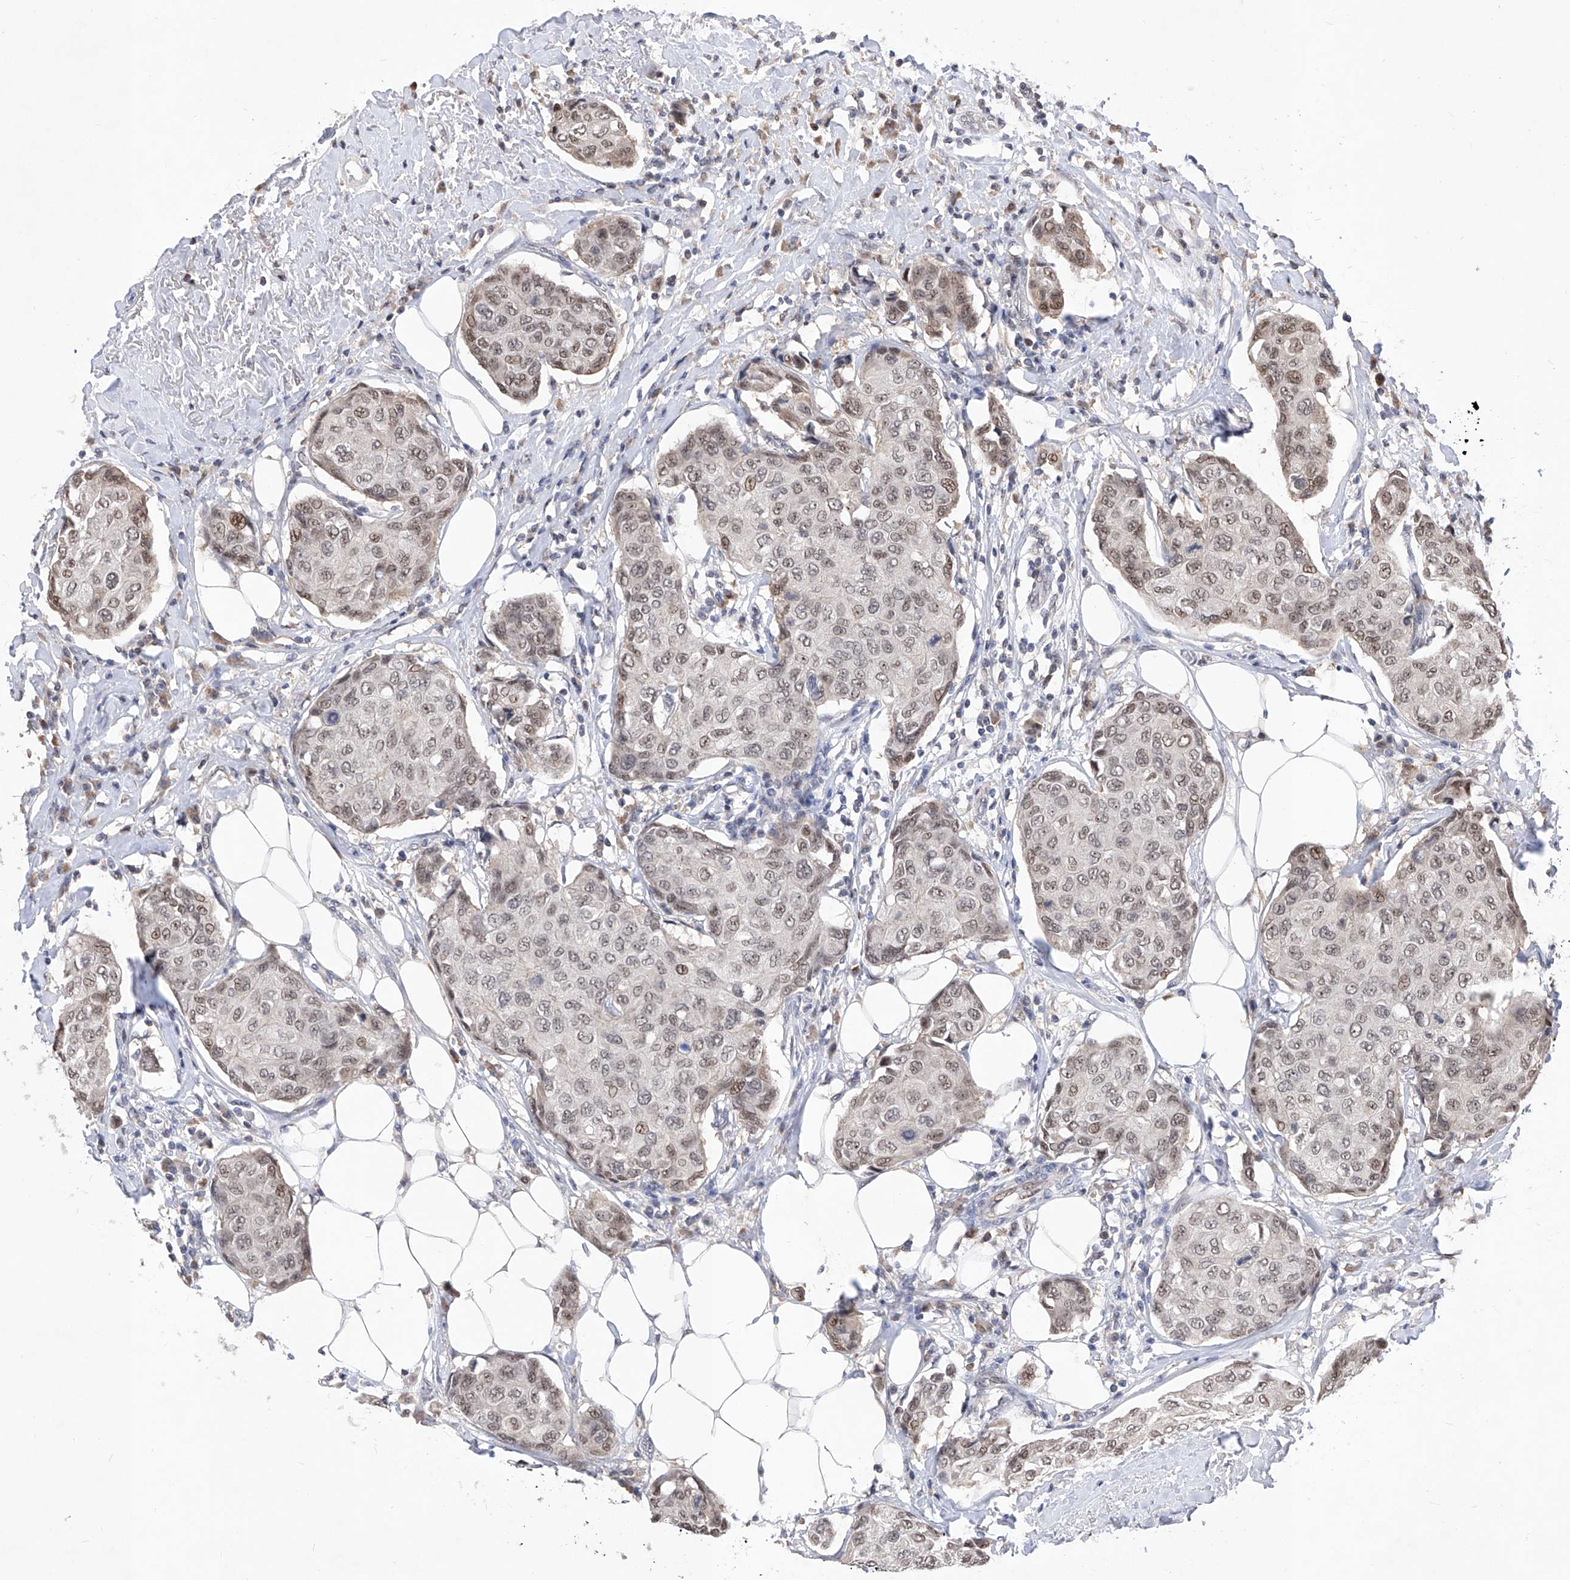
{"staining": {"intensity": "weak", "quantity": ">75%", "location": "nuclear"}, "tissue": "breast cancer", "cell_type": "Tumor cells", "image_type": "cancer", "snomed": [{"axis": "morphology", "description": "Duct carcinoma"}, {"axis": "topography", "description": "Breast"}], "caption": "Infiltrating ductal carcinoma (breast) stained with immunohistochemistry demonstrates weak nuclear positivity in approximately >75% of tumor cells.", "gene": "LGR4", "patient": {"sex": "female", "age": 80}}